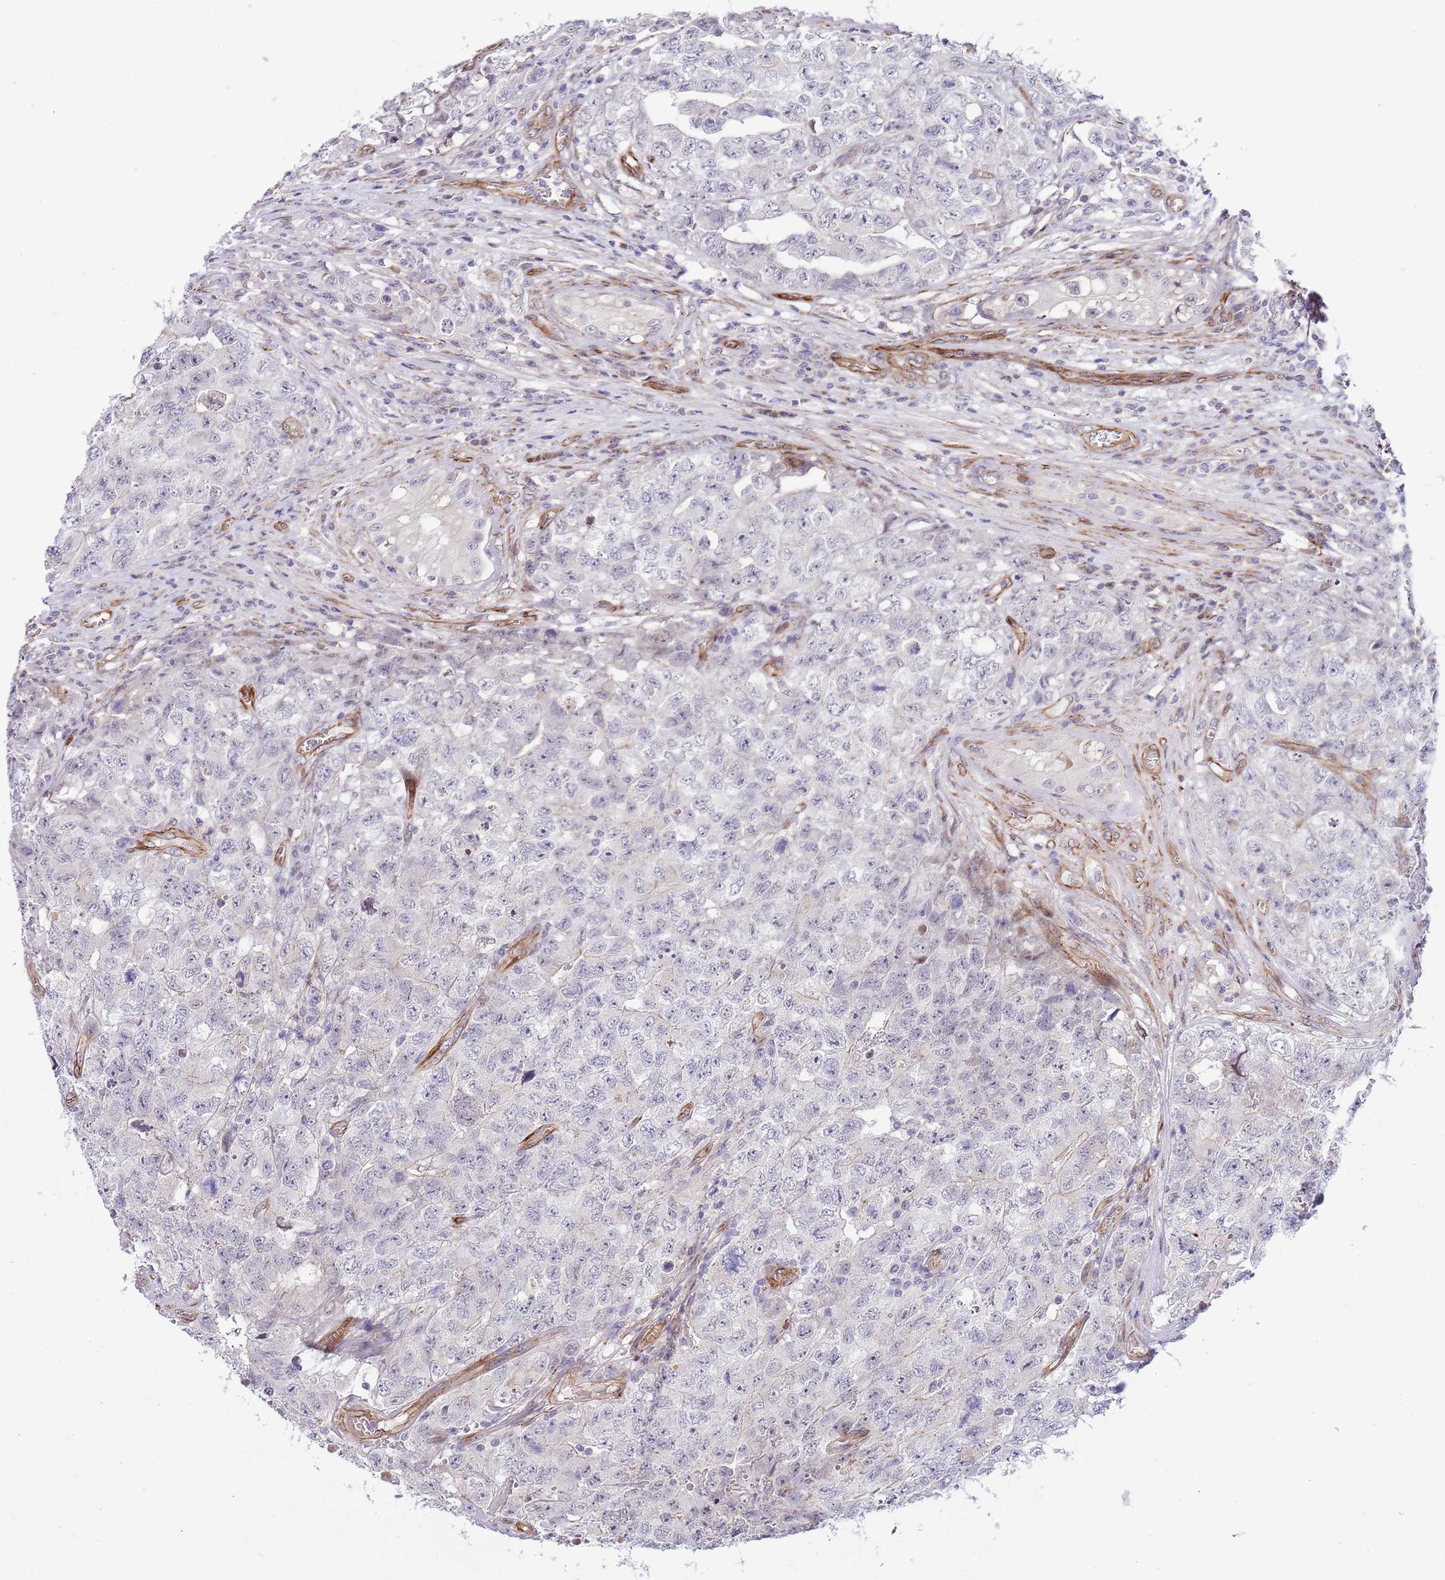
{"staining": {"intensity": "negative", "quantity": "none", "location": "none"}, "tissue": "testis cancer", "cell_type": "Tumor cells", "image_type": "cancer", "snomed": [{"axis": "morphology", "description": "Carcinoma, Embryonal, NOS"}, {"axis": "topography", "description": "Testis"}], "caption": "The histopathology image exhibits no significant expression in tumor cells of embryonal carcinoma (testis).", "gene": "NEK3", "patient": {"sex": "male", "age": 31}}